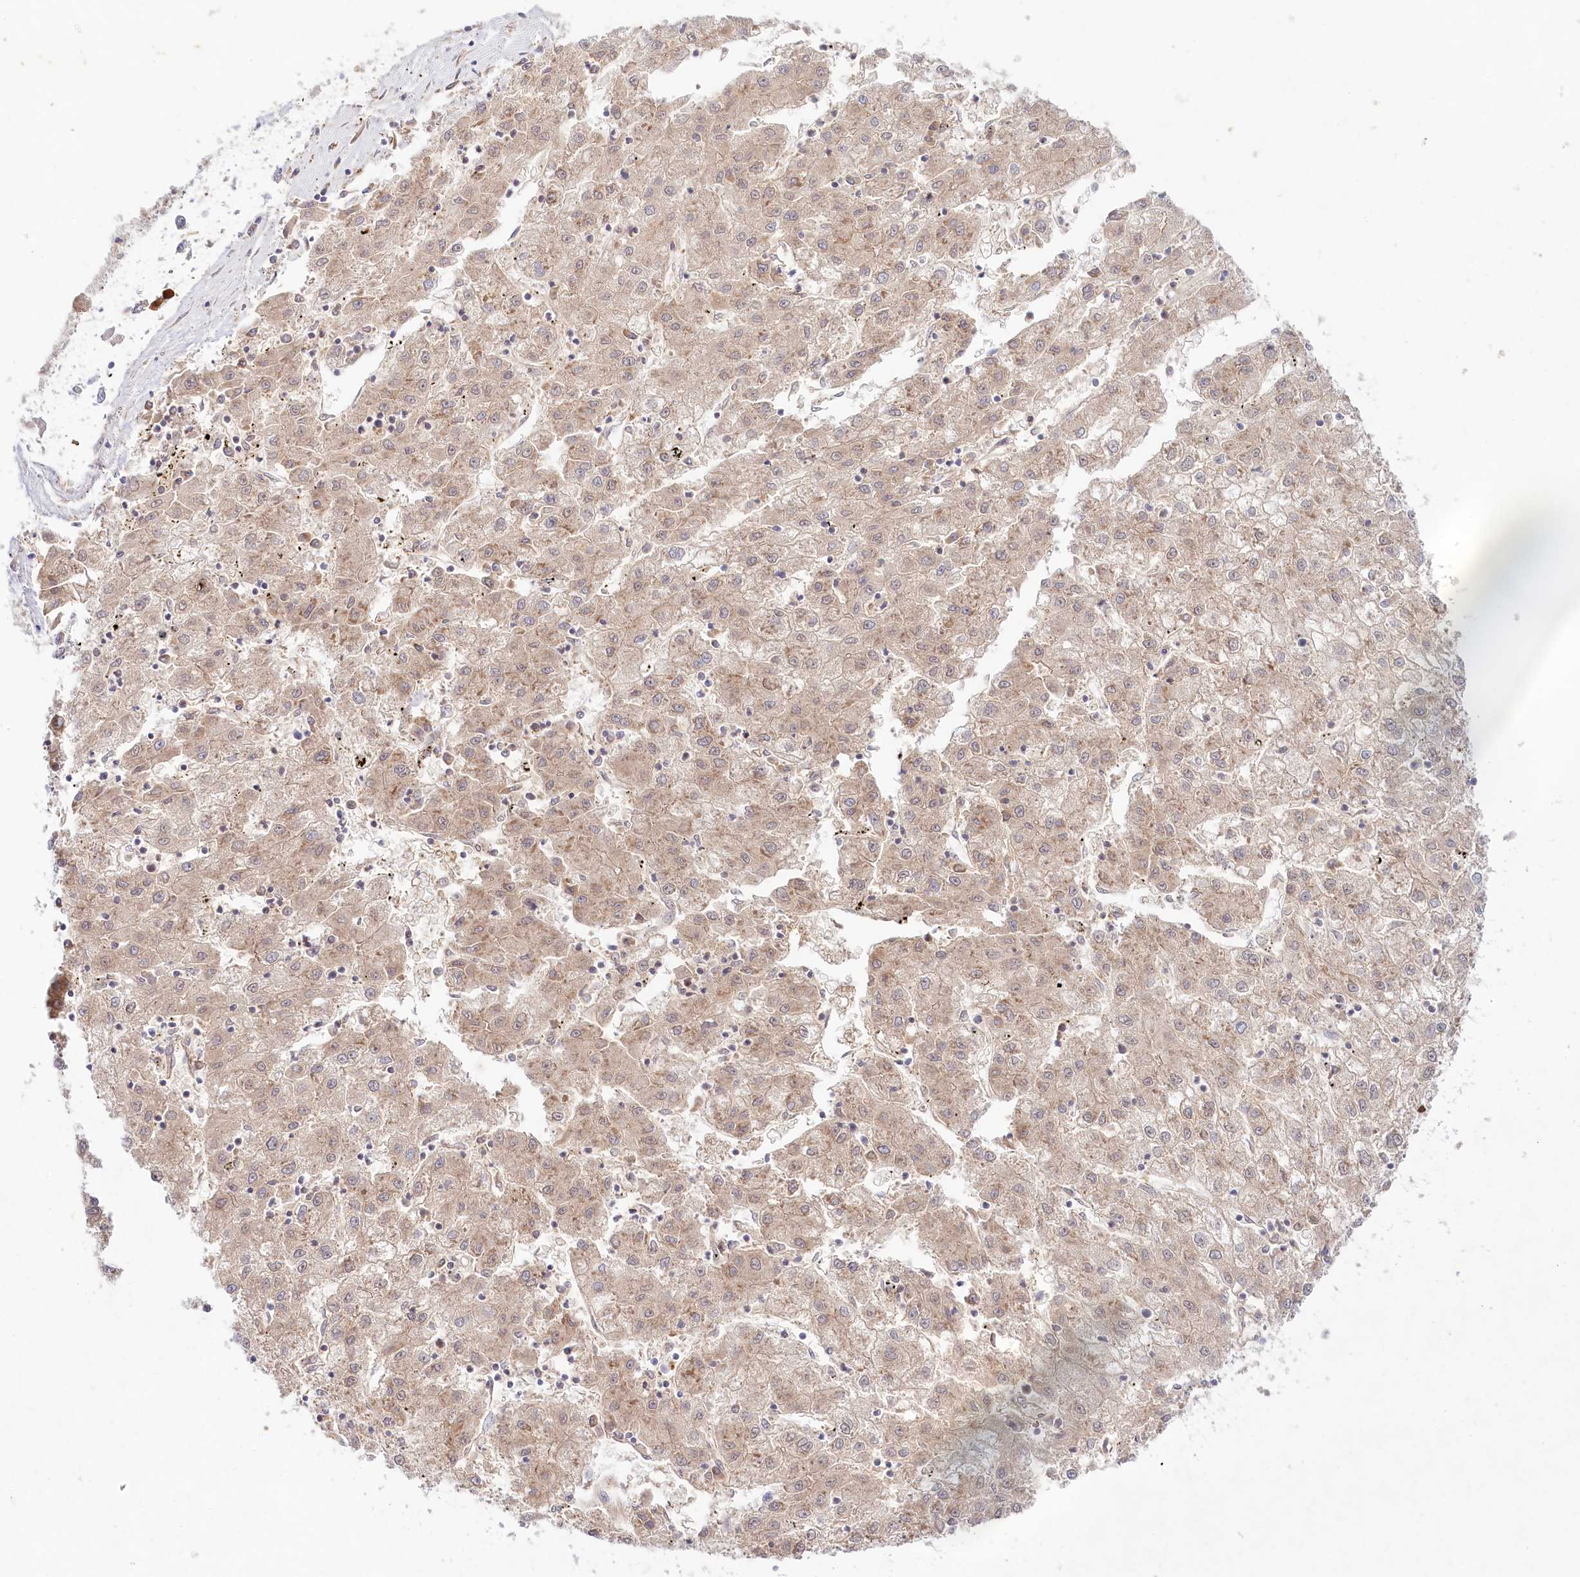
{"staining": {"intensity": "weak", "quantity": ">75%", "location": "cytoplasmic/membranous"}, "tissue": "liver cancer", "cell_type": "Tumor cells", "image_type": "cancer", "snomed": [{"axis": "morphology", "description": "Carcinoma, Hepatocellular, NOS"}, {"axis": "topography", "description": "Liver"}], "caption": "Weak cytoplasmic/membranous expression for a protein is identified in approximately >75% of tumor cells of hepatocellular carcinoma (liver) using immunohistochemistry.", "gene": "TNIP1", "patient": {"sex": "male", "age": 72}}